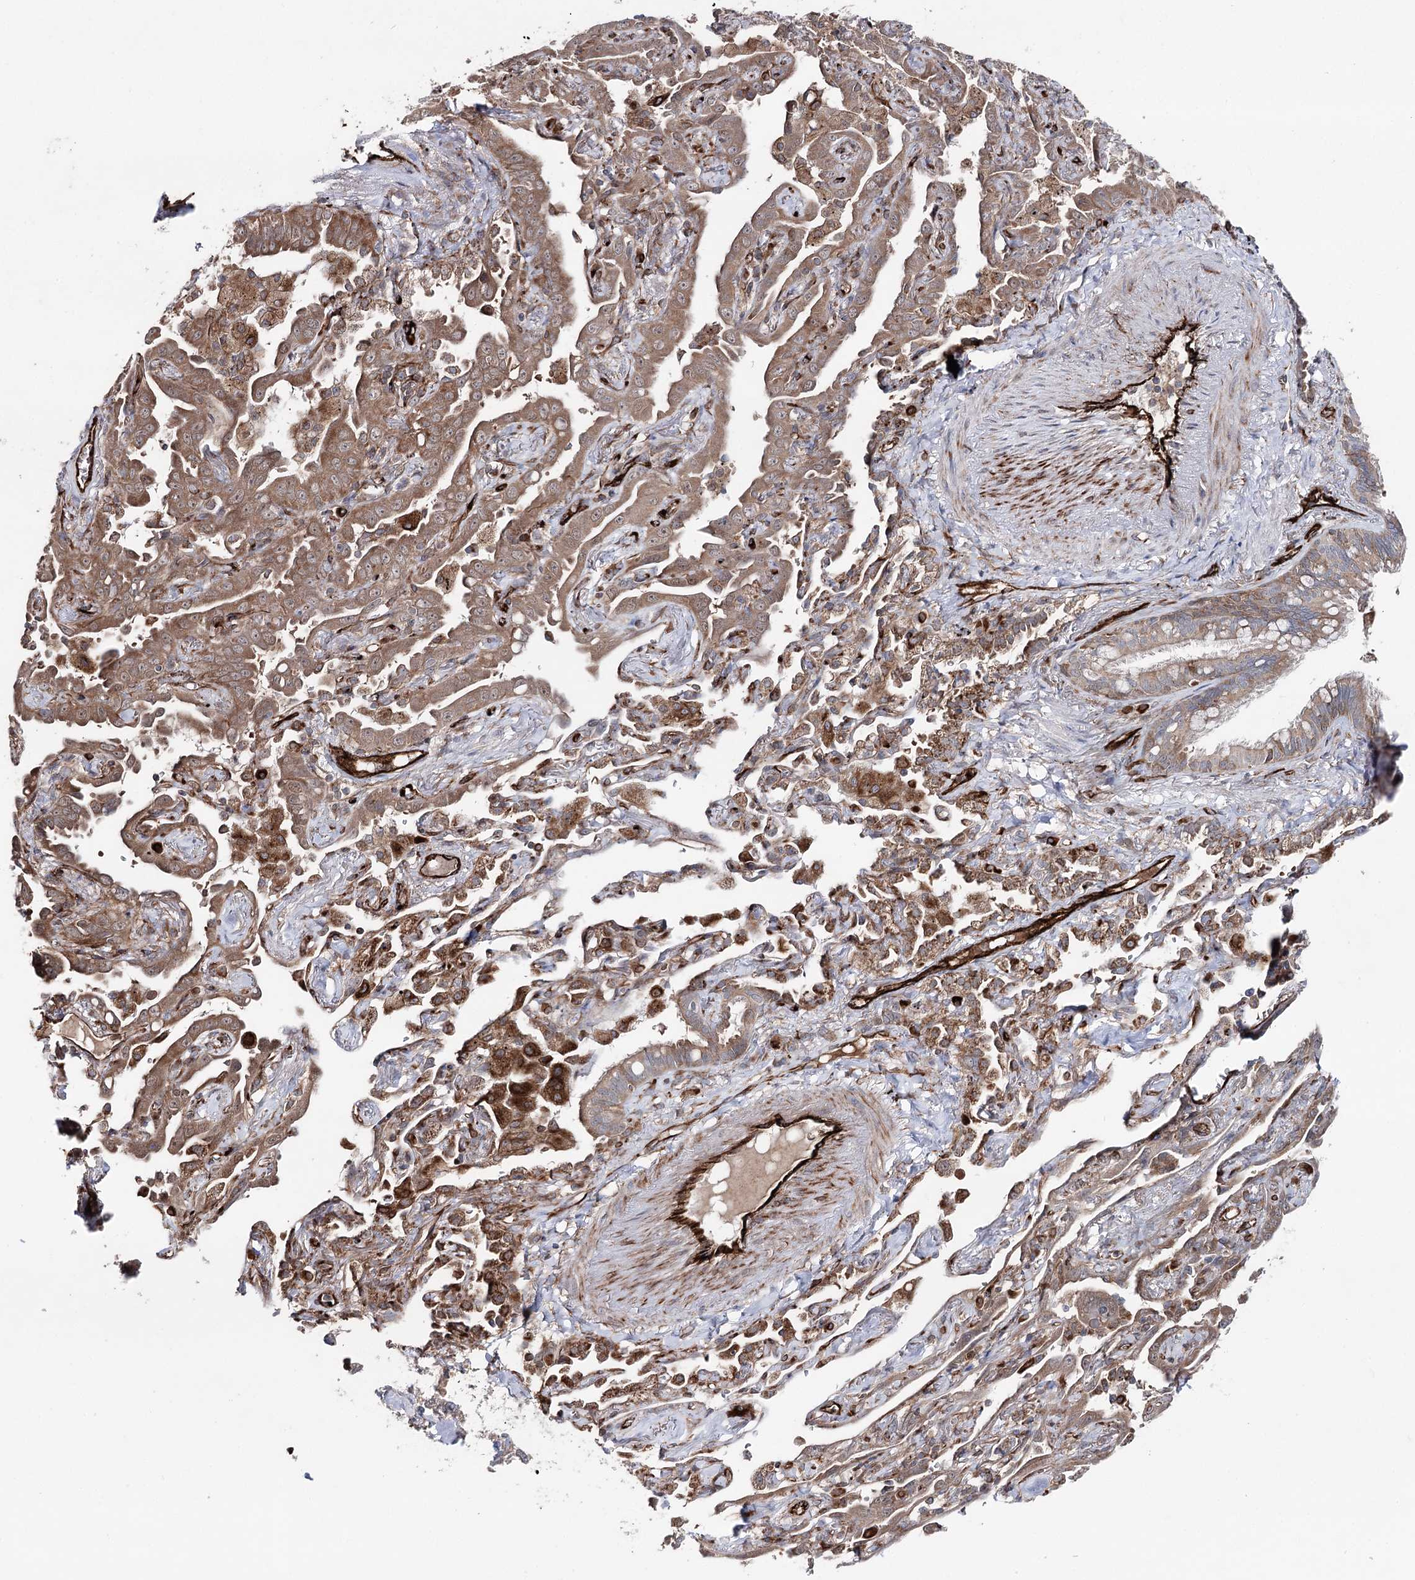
{"staining": {"intensity": "moderate", "quantity": ">75%", "location": "cytoplasmic/membranous"}, "tissue": "lung cancer", "cell_type": "Tumor cells", "image_type": "cancer", "snomed": [{"axis": "morphology", "description": "Adenocarcinoma, NOS"}, {"axis": "topography", "description": "Lung"}], "caption": "Immunohistochemistry image of lung cancer stained for a protein (brown), which shows medium levels of moderate cytoplasmic/membranous positivity in about >75% of tumor cells.", "gene": "MIB1", "patient": {"sex": "male", "age": 67}}